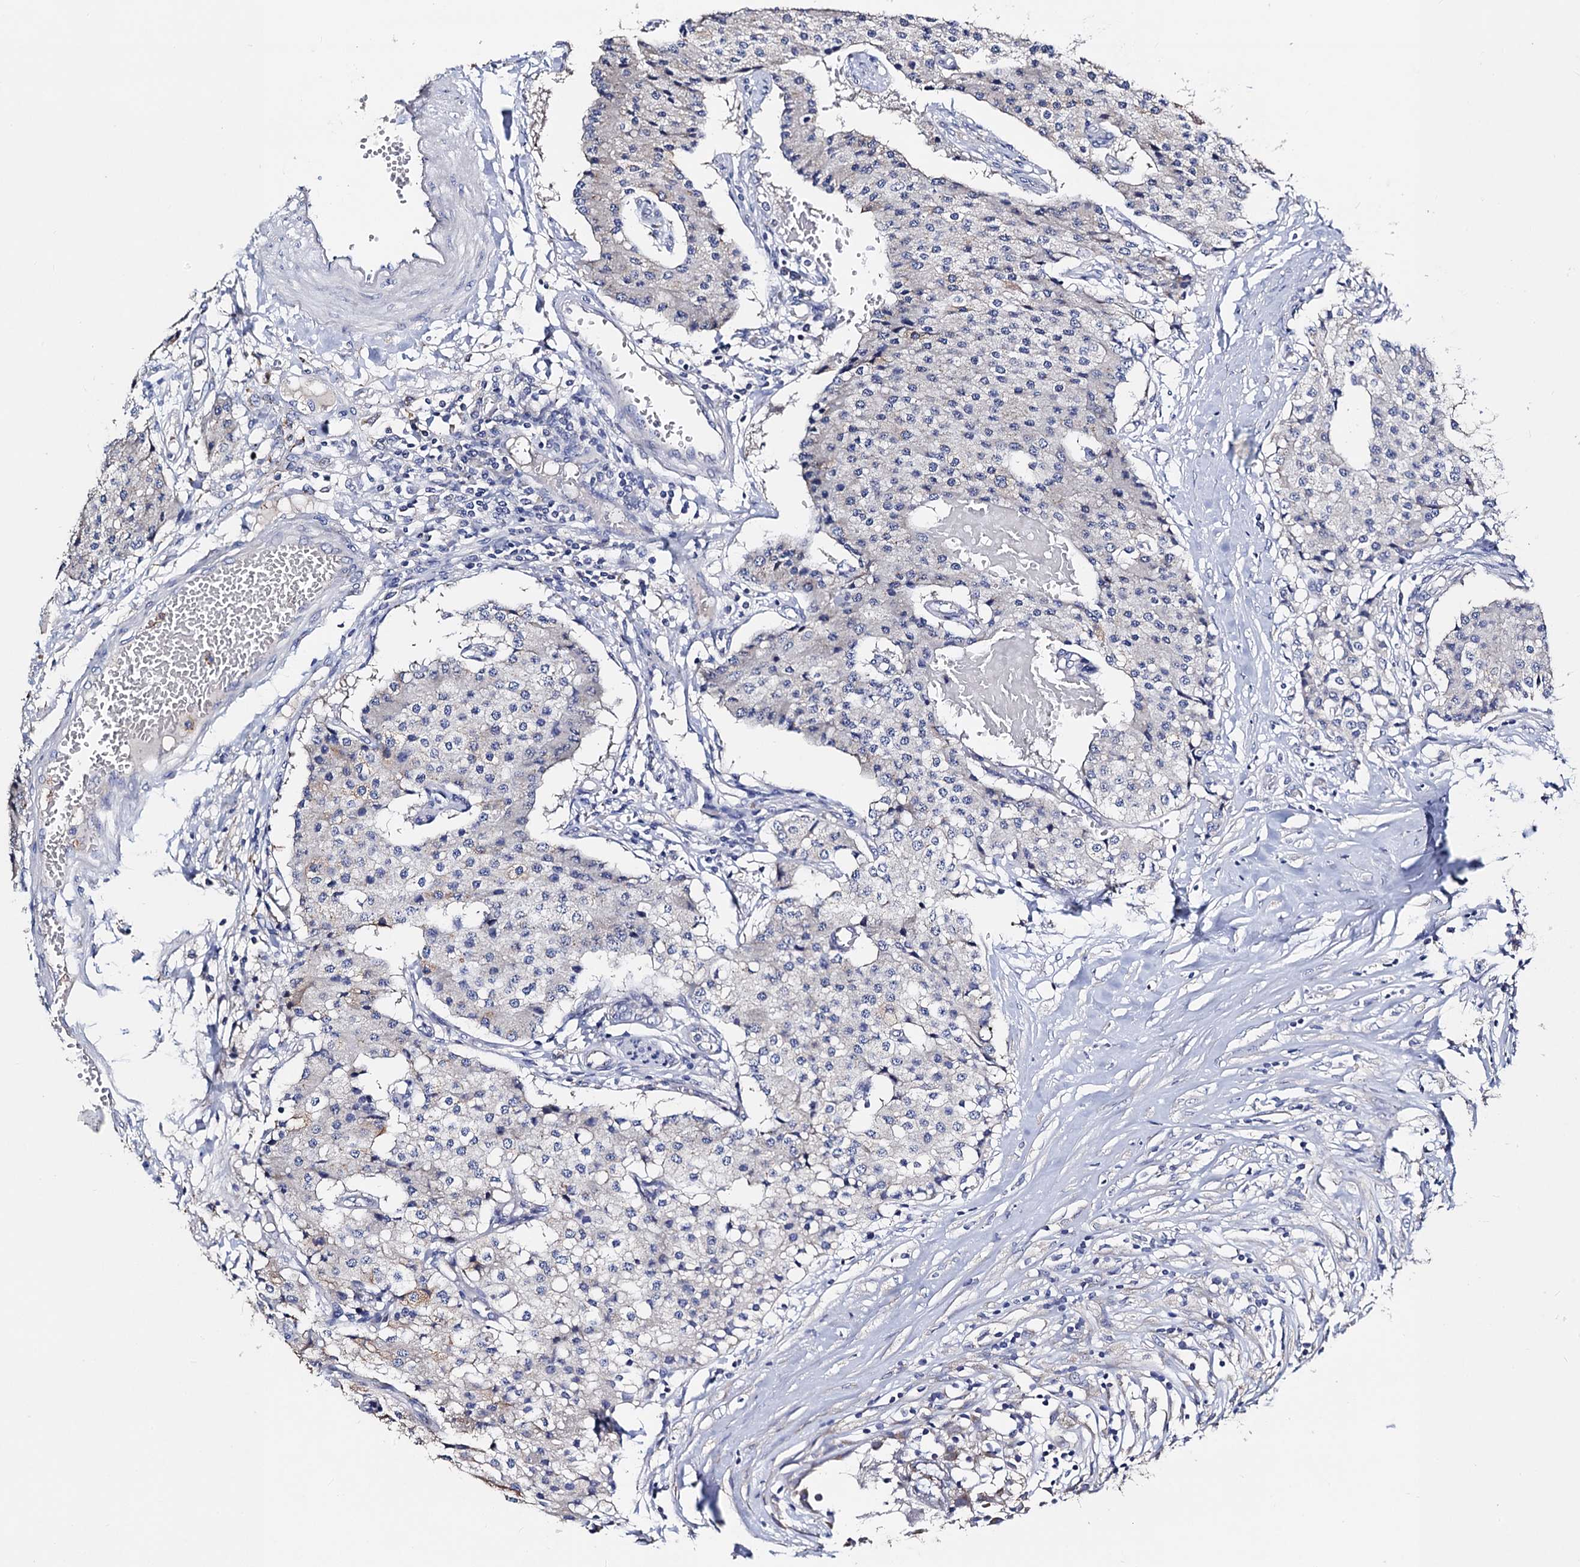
{"staining": {"intensity": "negative", "quantity": "none", "location": "none"}, "tissue": "carcinoid", "cell_type": "Tumor cells", "image_type": "cancer", "snomed": [{"axis": "morphology", "description": "Carcinoid, malignant, NOS"}, {"axis": "topography", "description": "Colon"}], "caption": "Tumor cells show no significant staining in carcinoid (malignant). (DAB immunohistochemistry (IHC) with hematoxylin counter stain).", "gene": "FREM3", "patient": {"sex": "female", "age": 52}}